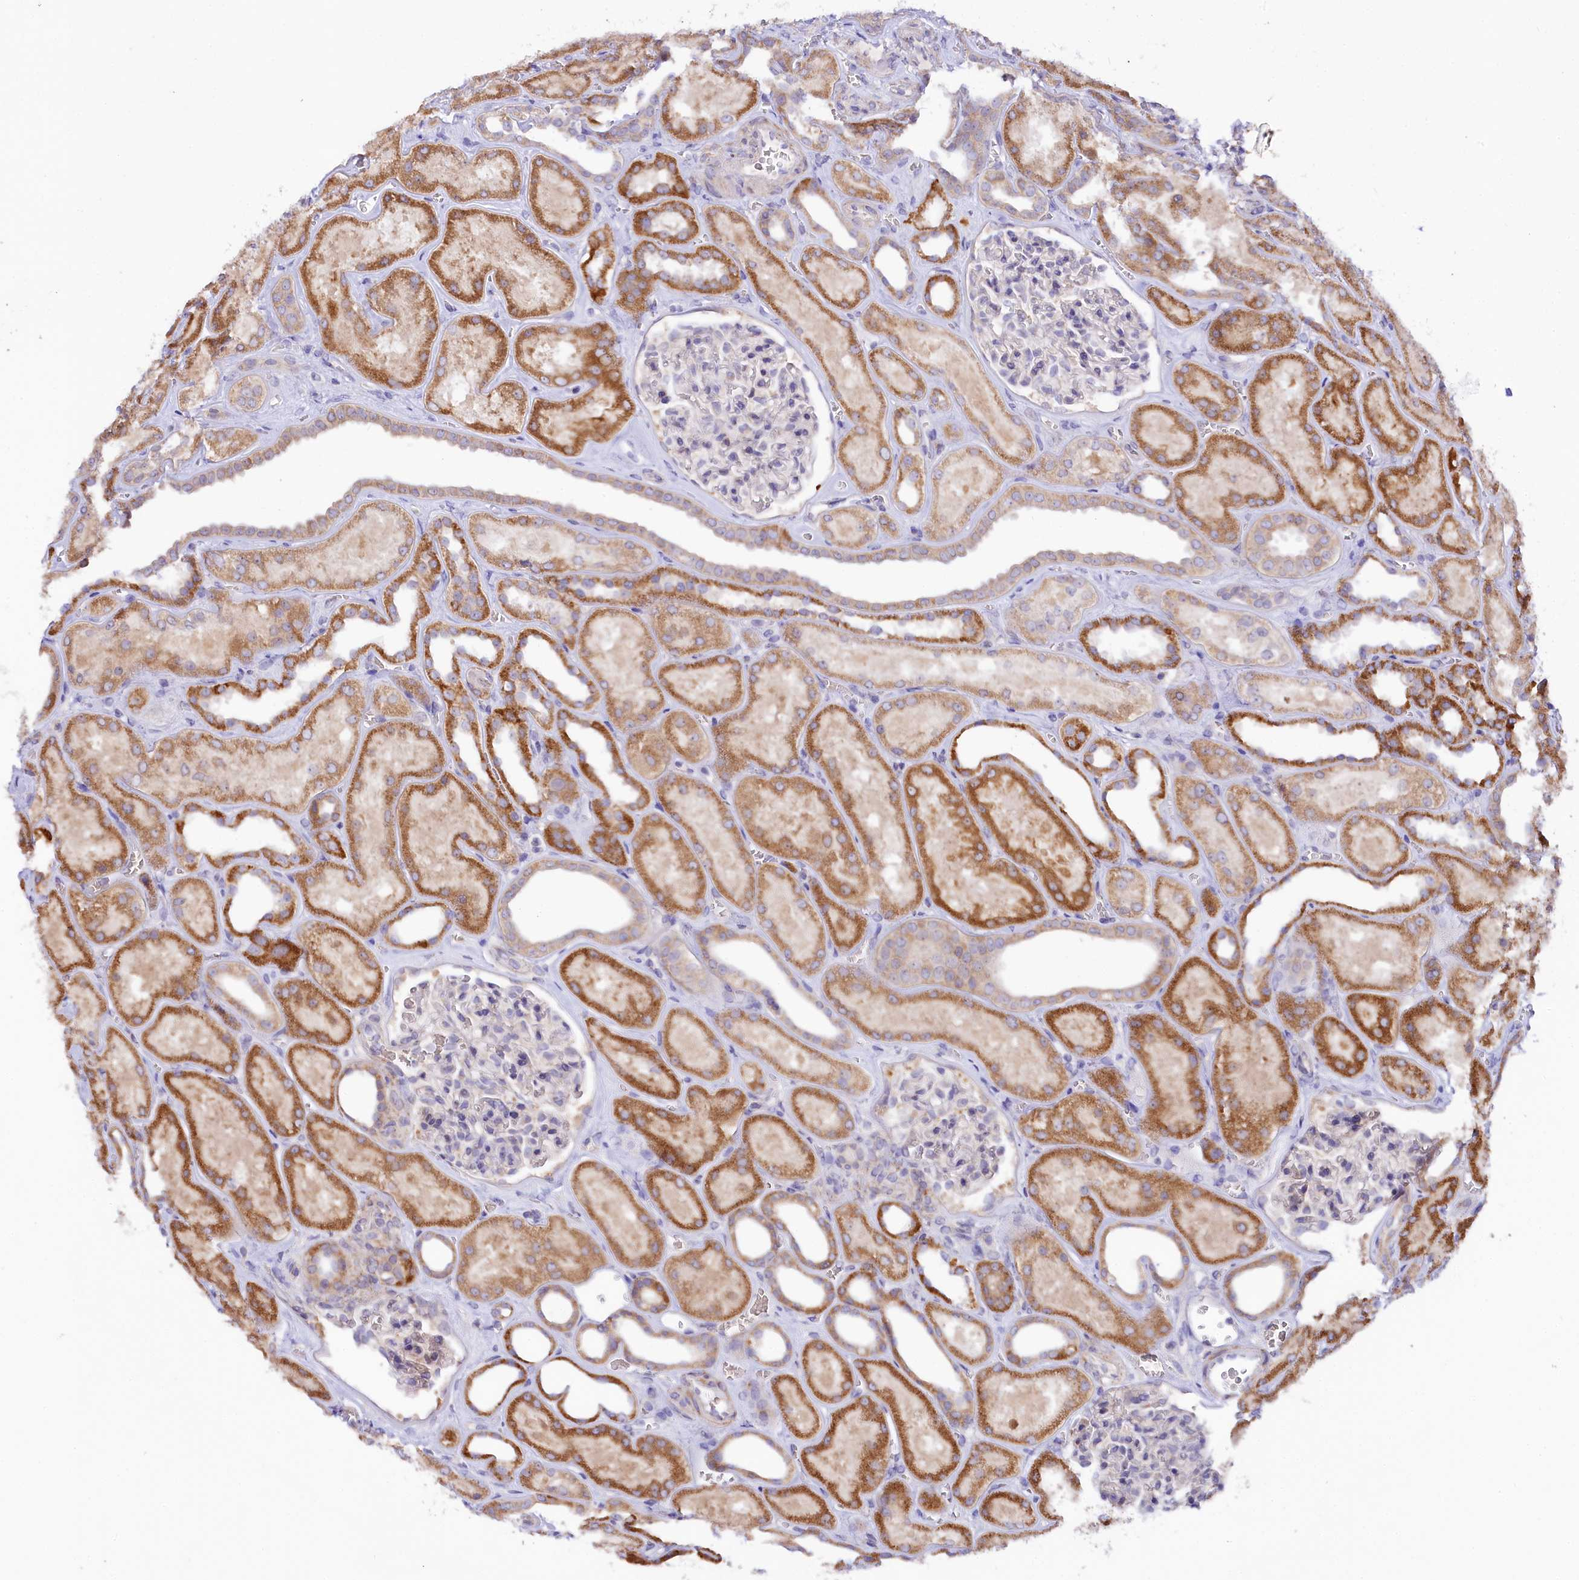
{"staining": {"intensity": "negative", "quantity": "none", "location": "none"}, "tissue": "kidney", "cell_type": "Cells in glomeruli", "image_type": "normal", "snomed": [{"axis": "morphology", "description": "Normal tissue, NOS"}, {"axis": "morphology", "description": "Adenocarcinoma, NOS"}, {"axis": "topography", "description": "Kidney"}], "caption": "A micrograph of human kidney is negative for staining in cells in glomeruli.", "gene": "CEP295", "patient": {"sex": "female", "age": 68}}